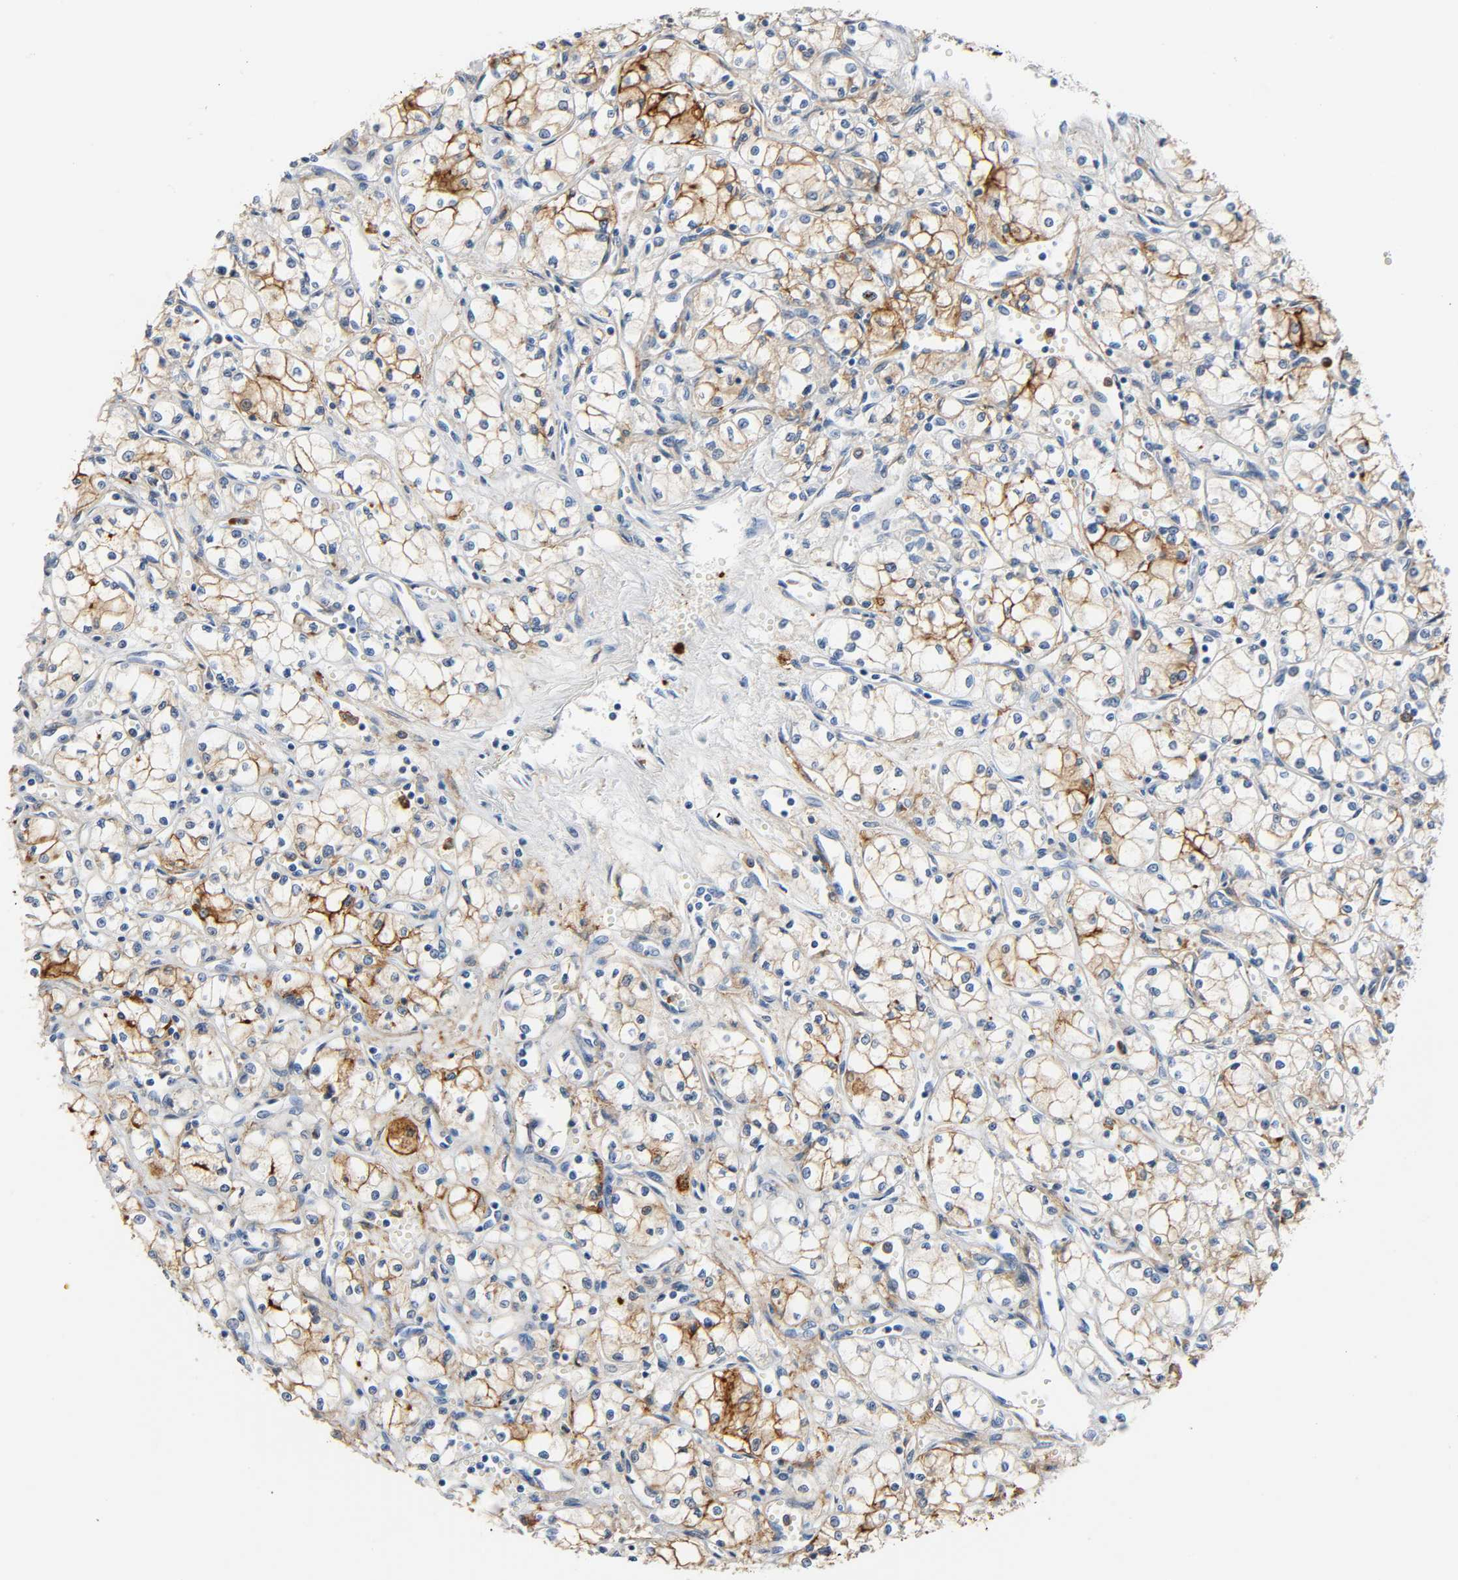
{"staining": {"intensity": "moderate", "quantity": "25%-75%", "location": "cytoplasmic/membranous"}, "tissue": "renal cancer", "cell_type": "Tumor cells", "image_type": "cancer", "snomed": [{"axis": "morphology", "description": "Normal tissue, NOS"}, {"axis": "morphology", "description": "Adenocarcinoma, NOS"}, {"axis": "topography", "description": "Kidney"}], "caption": "Immunohistochemical staining of human adenocarcinoma (renal) demonstrates medium levels of moderate cytoplasmic/membranous staining in approximately 25%-75% of tumor cells.", "gene": "ANPEP", "patient": {"sex": "male", "age": 59}}